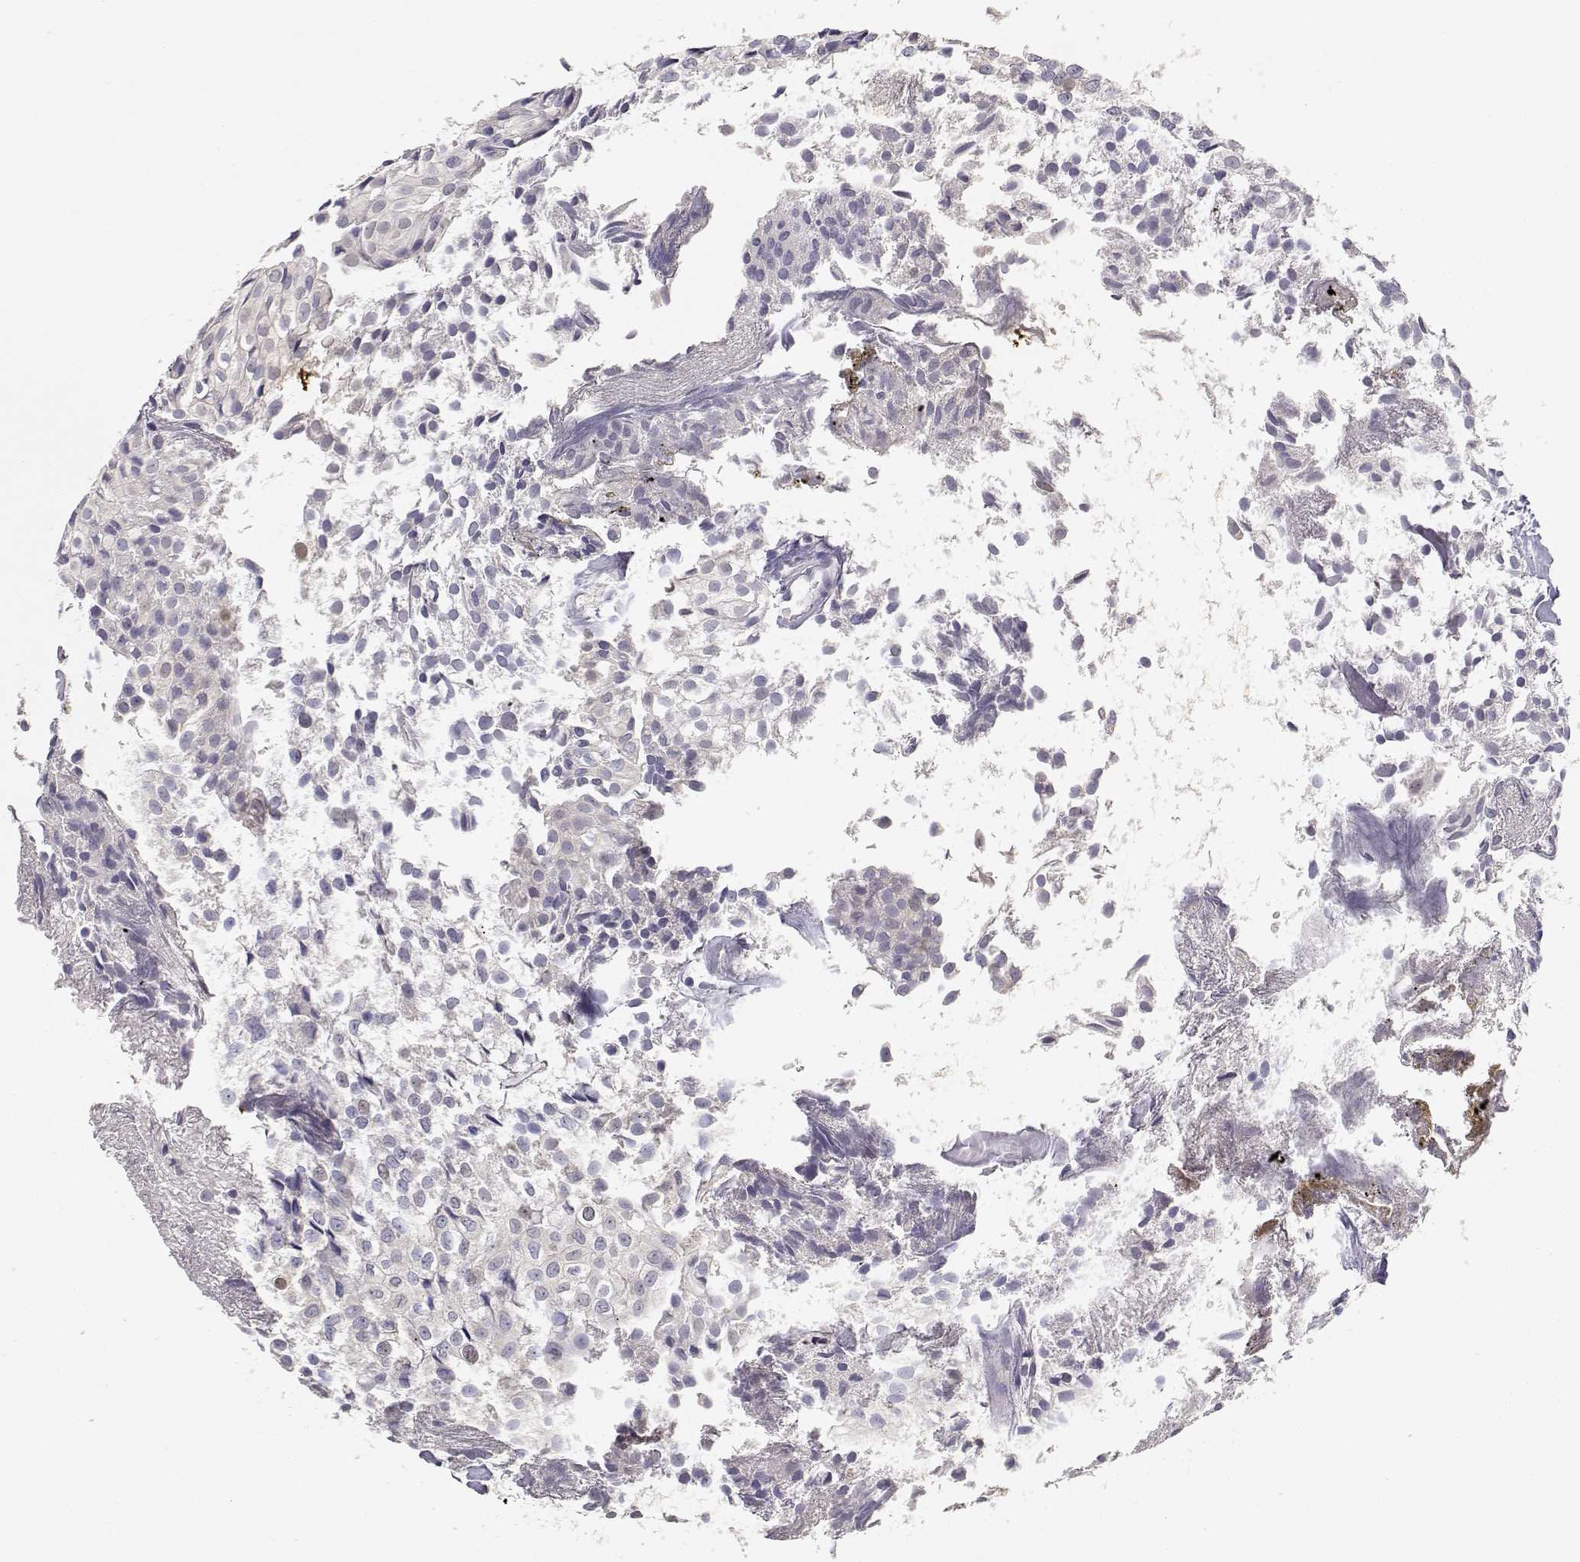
{"staining": {"intensity": "negative", "quantity": "none", "location": "none"}, "tissue": "urothelial cancer", "cell_type": "Tumor cells", "image_type": "cancer", "snomed": [{"axis": "morphology", "description": "Urothelial carcinoma, Low grade"}, {"axis": "topography", "description": "Urinary bladder"}], "caption": "IHC image of urothelial cancer stained for a protein (brown), which demonstrates no staining in tumor cells. (DAB IHC, high magnification).", "gene": "RAD51", "patient": {"sex": "male", "age": 89}}